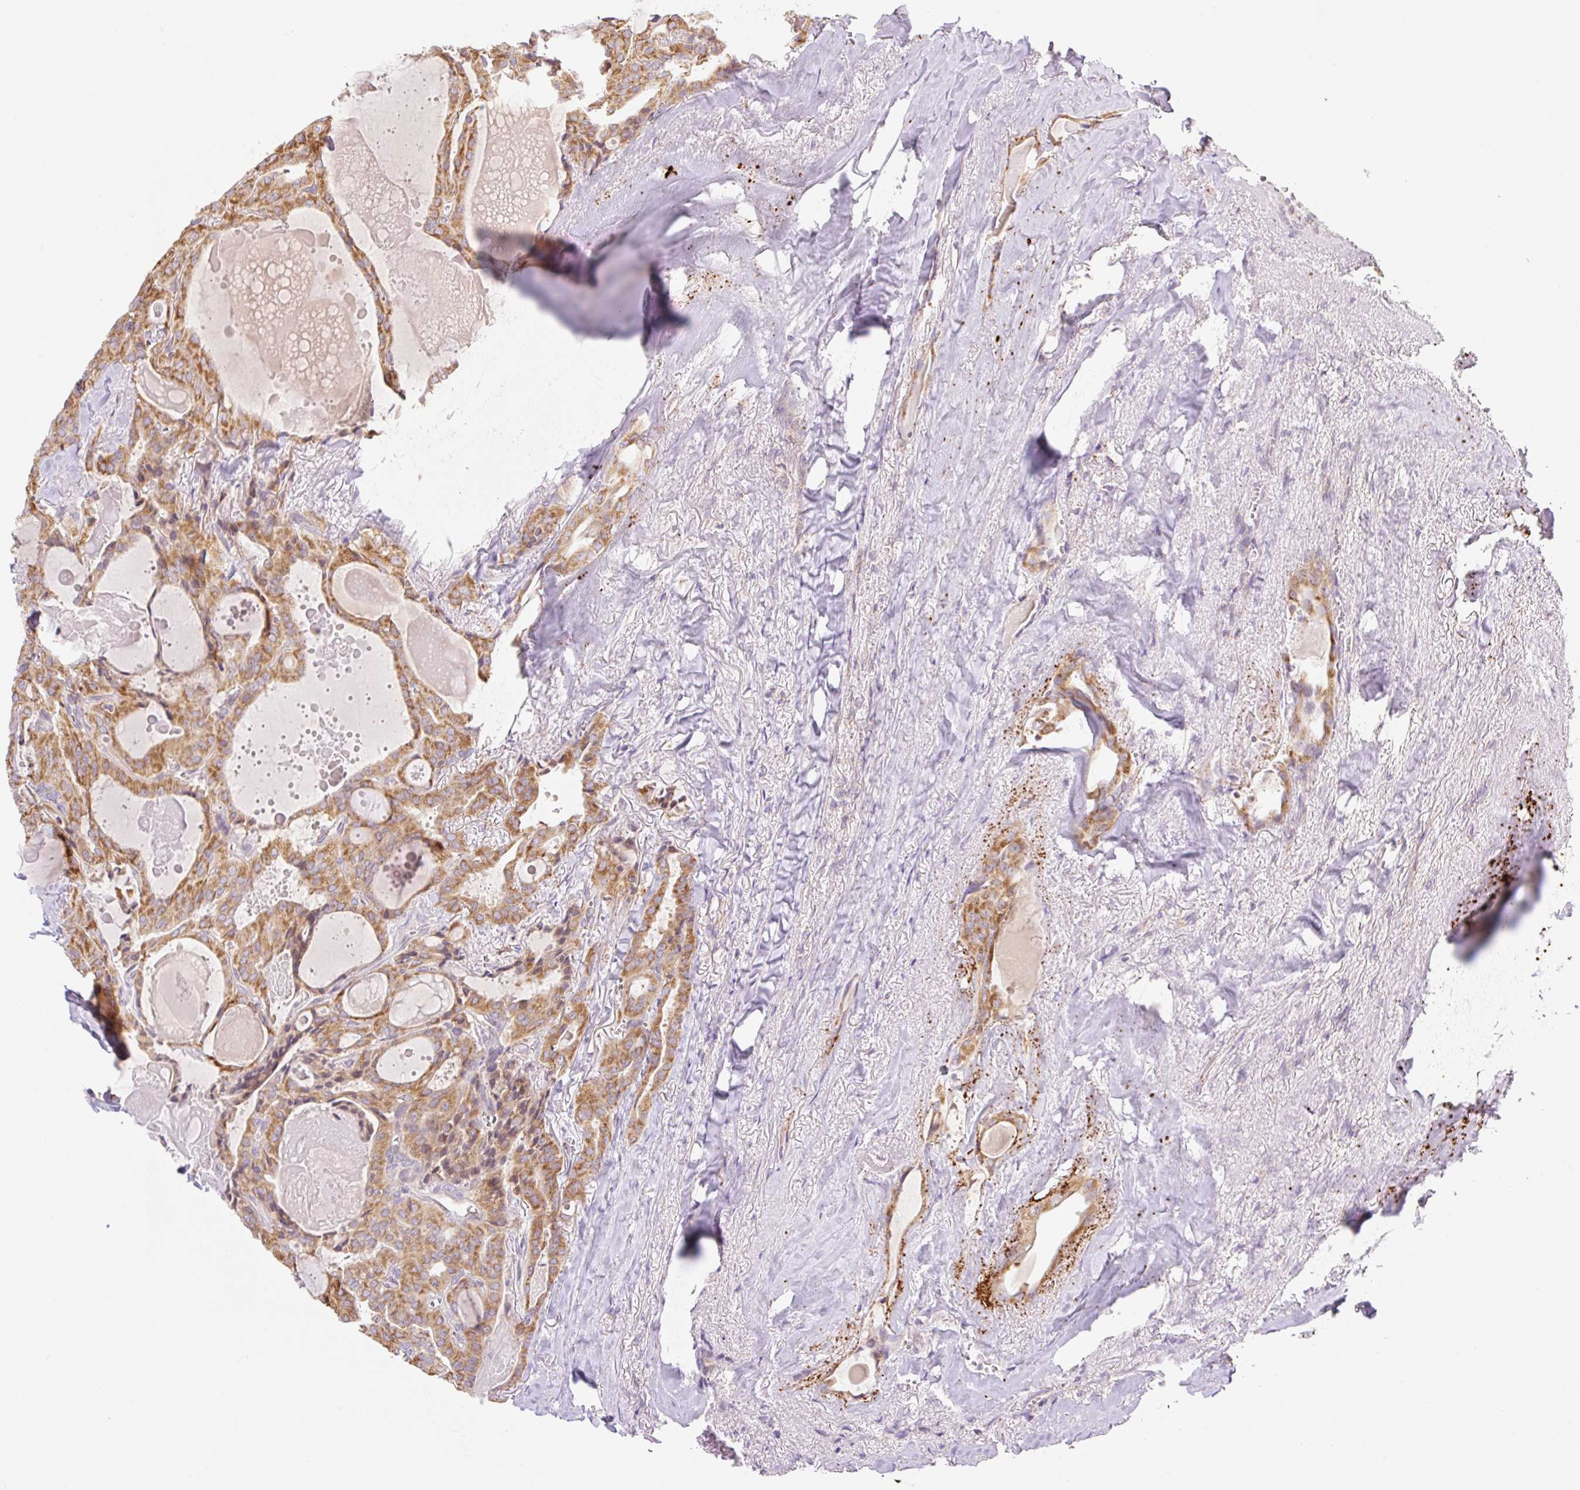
{"staining": {"intensity": "moderate", "quantity": ">75%", "location": "cytoplasmic/membranous"}, "tissue": "thyroid cancer", "cell_type": "Tumor cells", "image_type": "cancer", "snomed": [{"axis": "morphology", "description": "Papillary adenocarcinoma, NOS"}, {"axis": "topography", "description": "Thyroid gland"}], "caption": "The micrograph reveals immunohistochemical staining of papillary adenocarcinoma (thyroid). There is moderate cytoplasmic/membranous staining is identified in about >75% of tumor cells.", "gene": "GOSR2", "patient": {"sex": "male", "age": 52}}